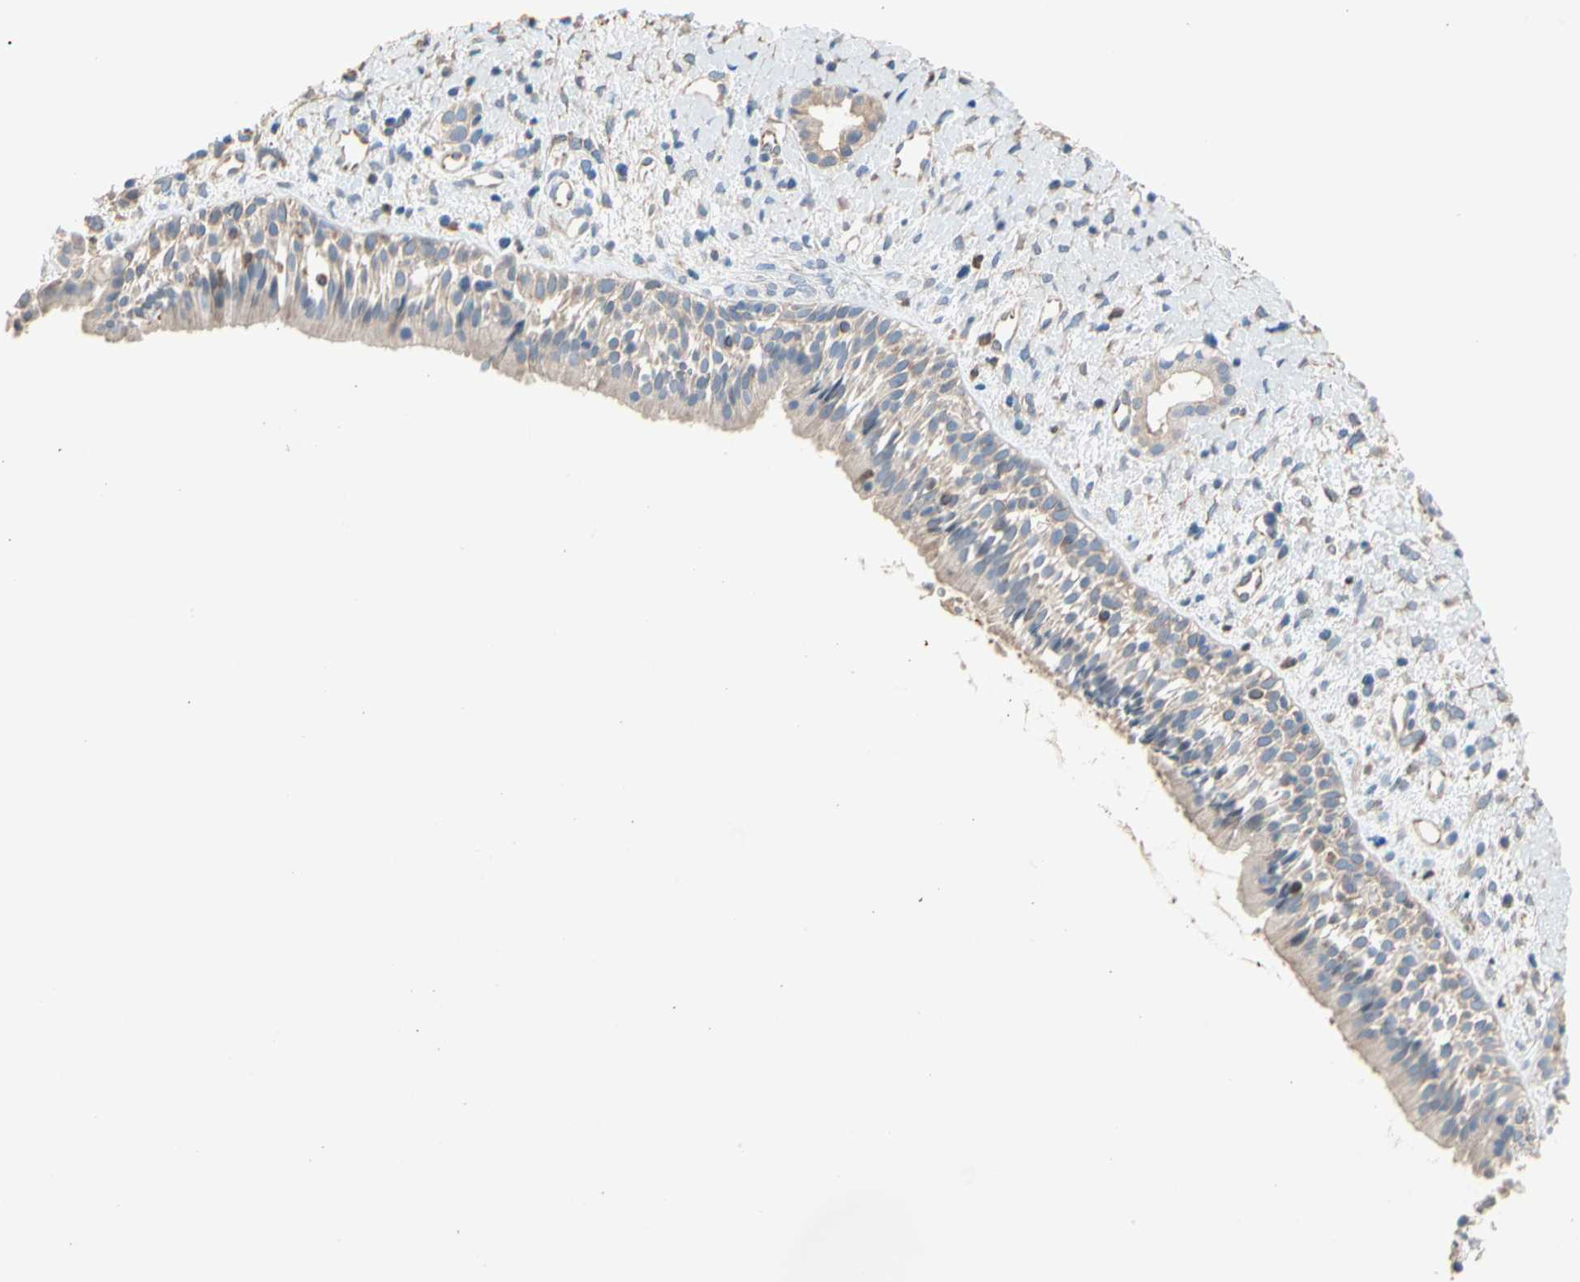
{"staining": {"intensity": "negative", "quantity": "none", "location": "none"}, "tissue": "nasopharynx", "cell_type": "Respiratory epithelial cells", "image_type": "normal", "snomed": [{"axis": "morphology", "description": "Normal tissue, NOS"}, {"axis": "topography", "description": "Nasopharynx"}], "caption": "Immunohistochemical staining of benign human nasopharynx exhibits no significant positivity in respiratory epithelial cells.", "gene": "BBOX1", "patient": {"sex": "male", "age": 22}}